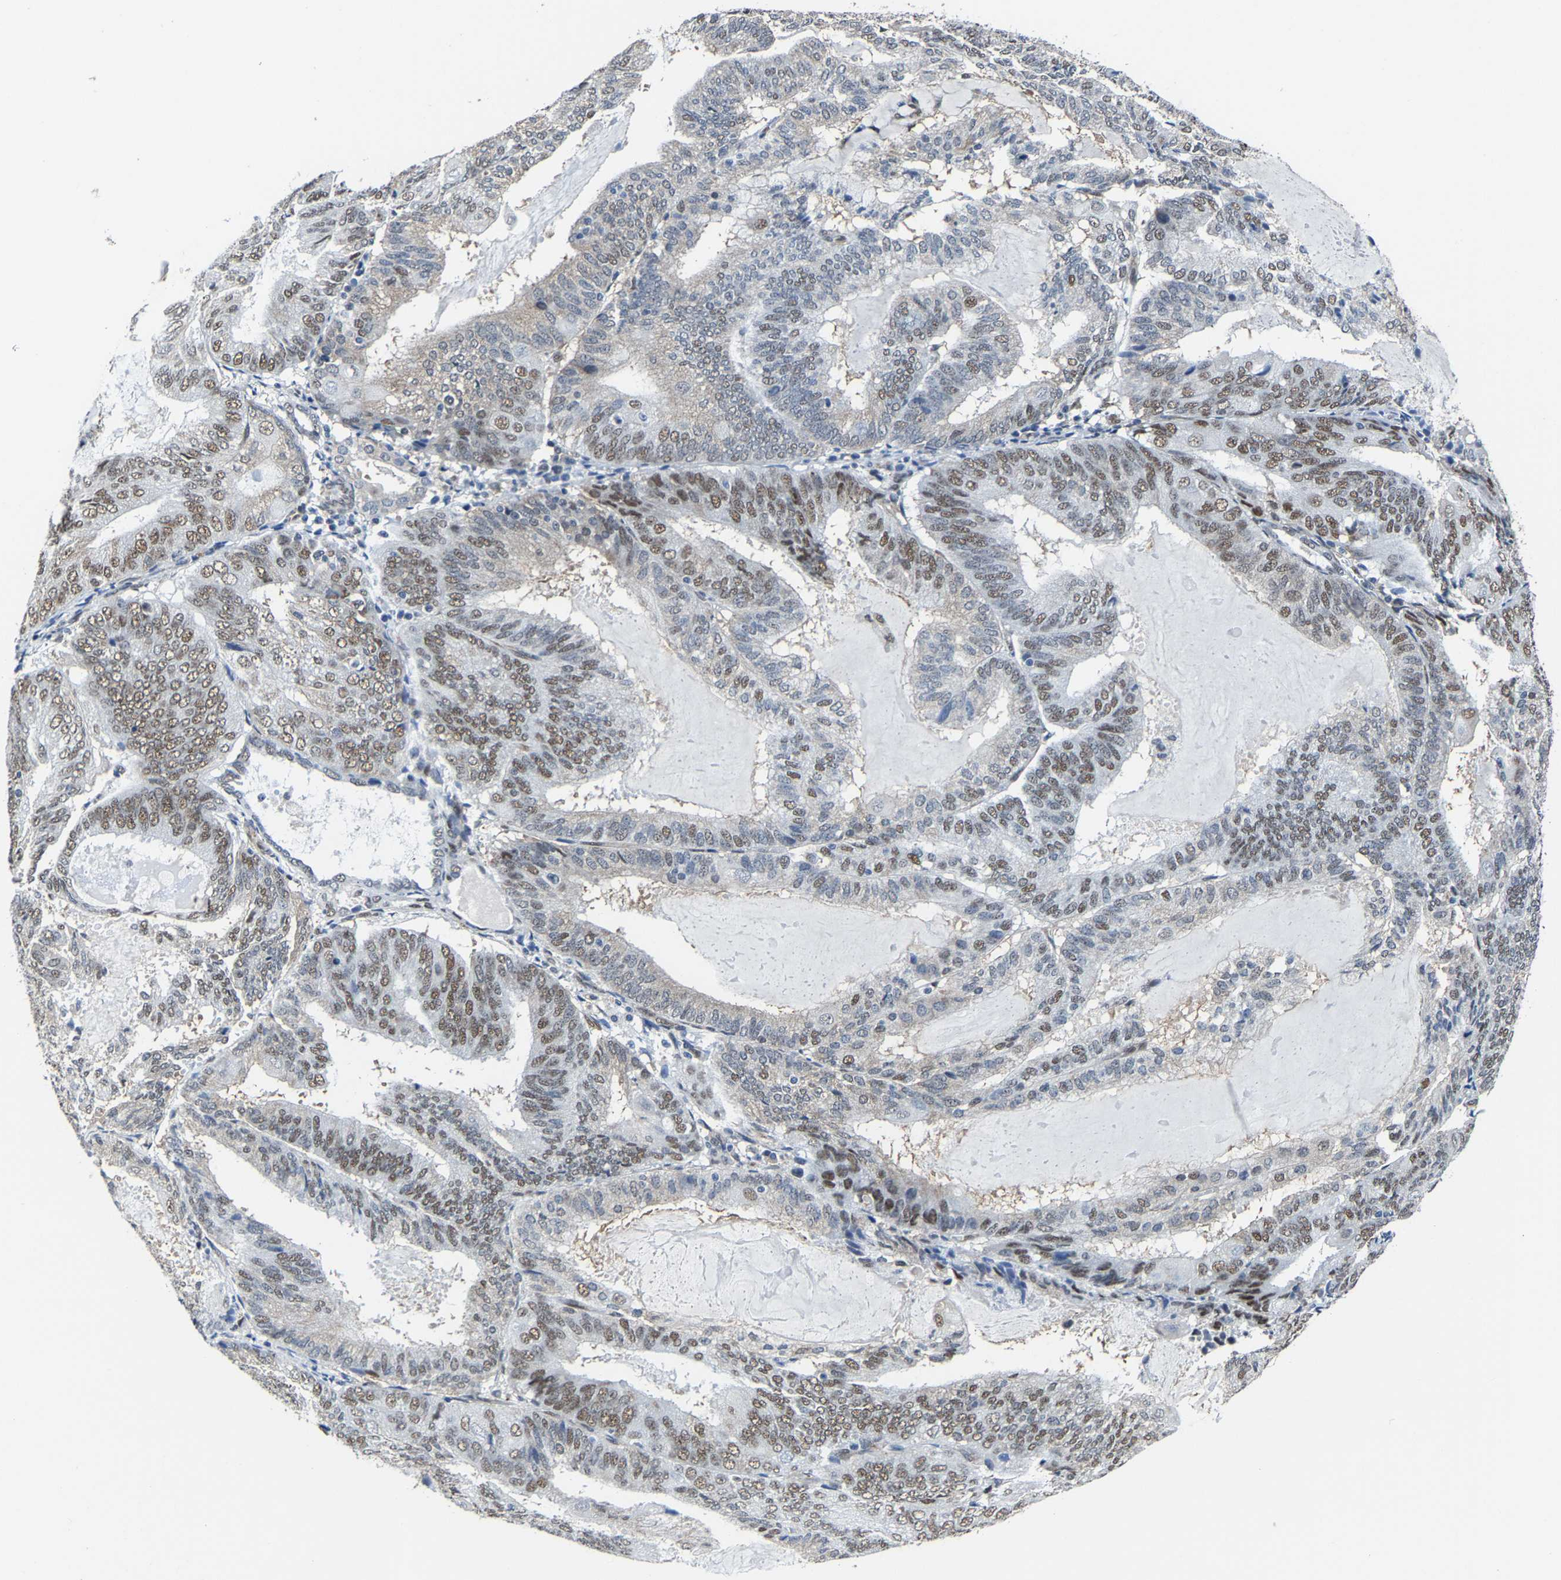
{"staining": {"intensity": "moderate", "quantity": "25%-75%", "location": "nuclear"}, "tissue": "endometrial cancer", "cell_type": "Tumor cells", "image_type": "cancer", "snomed": [{"axis": "morphology", "description": "Adenocarcinoma, NOS"}, {"axis": "topography", "description": "Endometrium"}], "caption": "IHC photomicrograph of human endometrial cancer stained for a protein (brown), which reveals medium levels of moderate nuclear positivity in about 25%-75% of tumor cells.", "gene": "METTL1", "patient": {"sex": "female", "age": 81}}